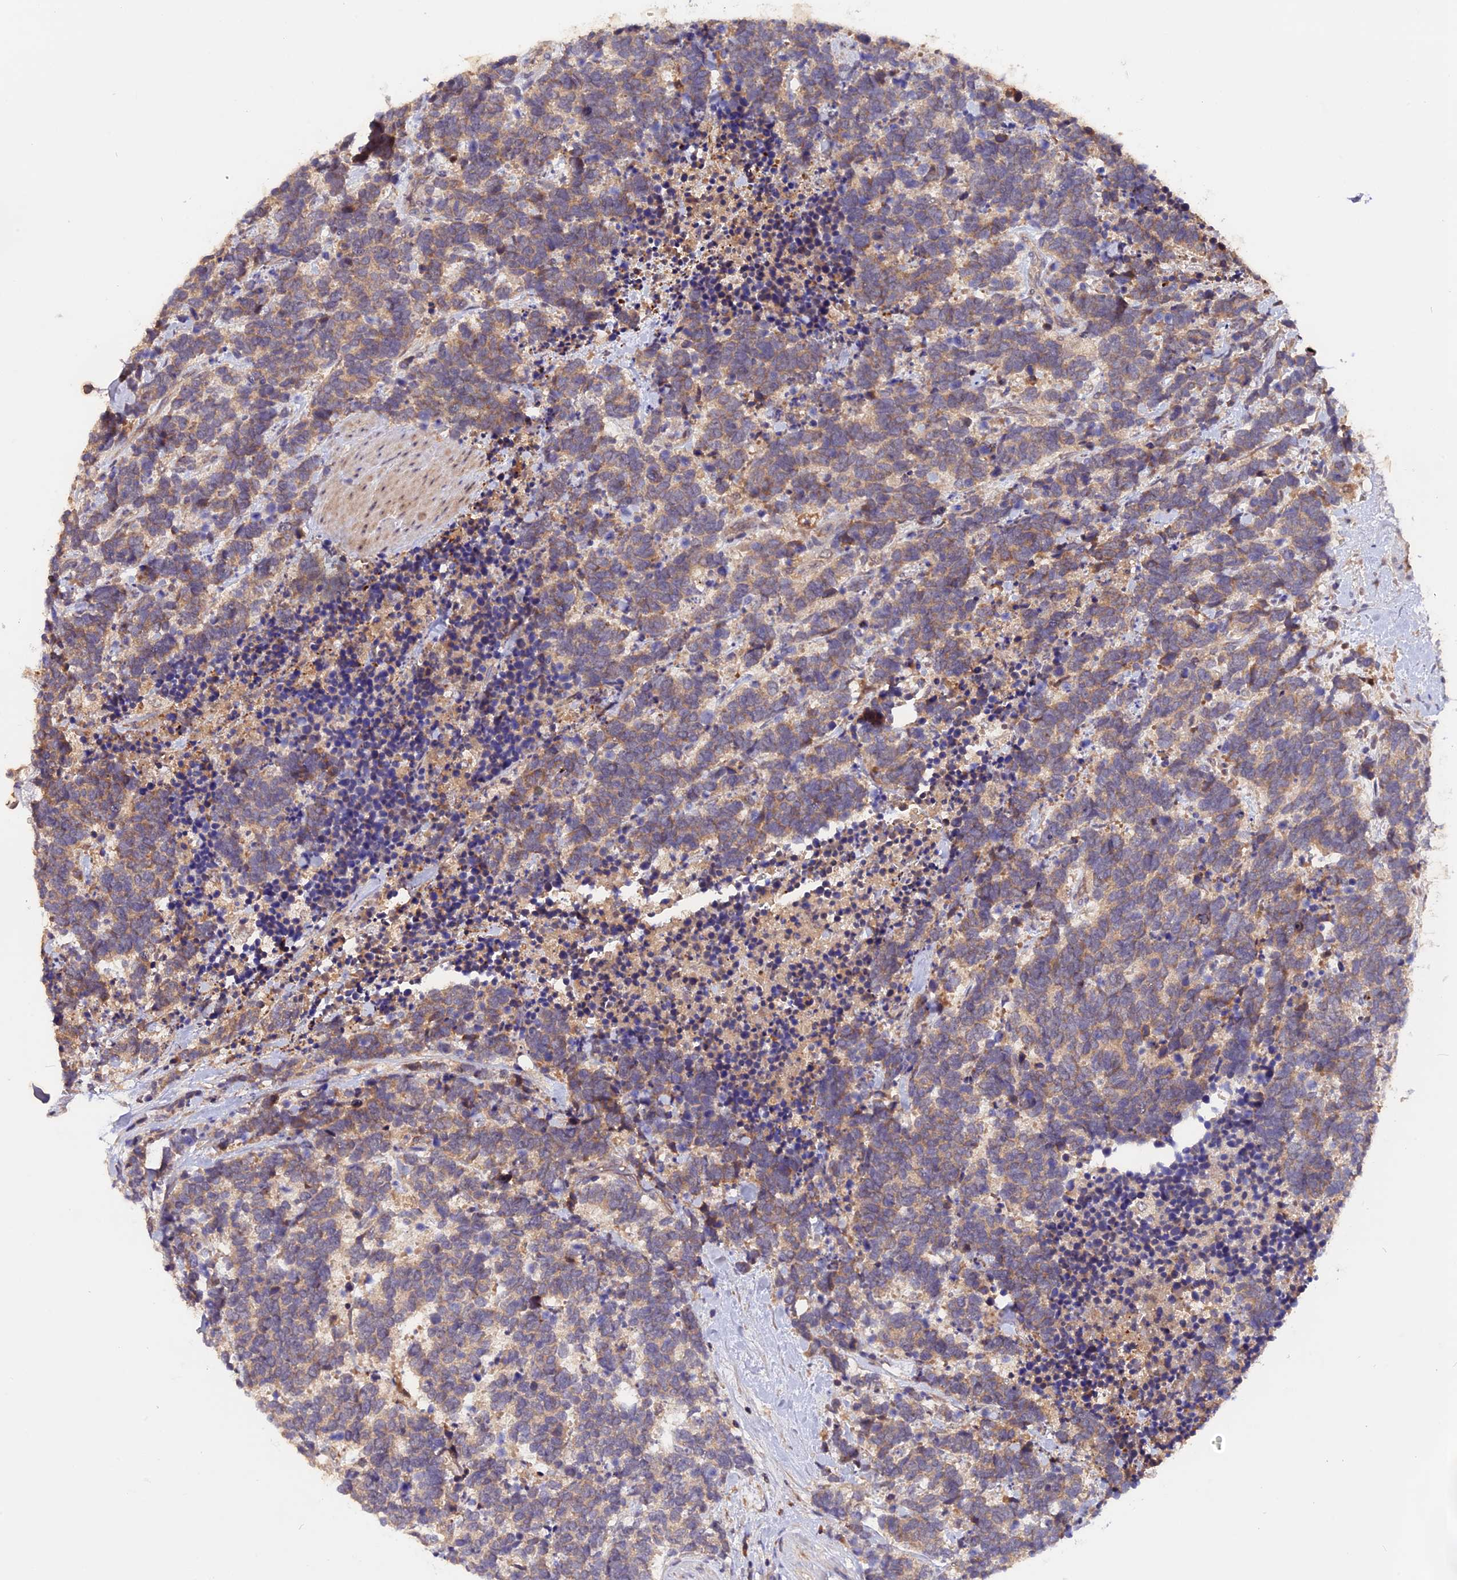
{"staining": {"intensity": "moderate", "quantity": "25%-75%", "location": "cytoplasmic/membranous"}, "tissue": "carcinoid", "cell_type": "Tumor cells", "image_type": "cancer", "snomed": [{"axis": "morphology", "description": "Carcinoma, NOS"}, {"axis": "morphology", "description": "Carcinoid, malignant, NOS"}, {"axis": "topography", "description": "Prostate"}], "caption": "Human carcinoma stained with a brown dye exhibits moderate cytoplasmic/membranous positive expression in about 25%-75% of tumor cells.", "gene": "MARK4", "patient": {"sex": "male", "age": 57}}